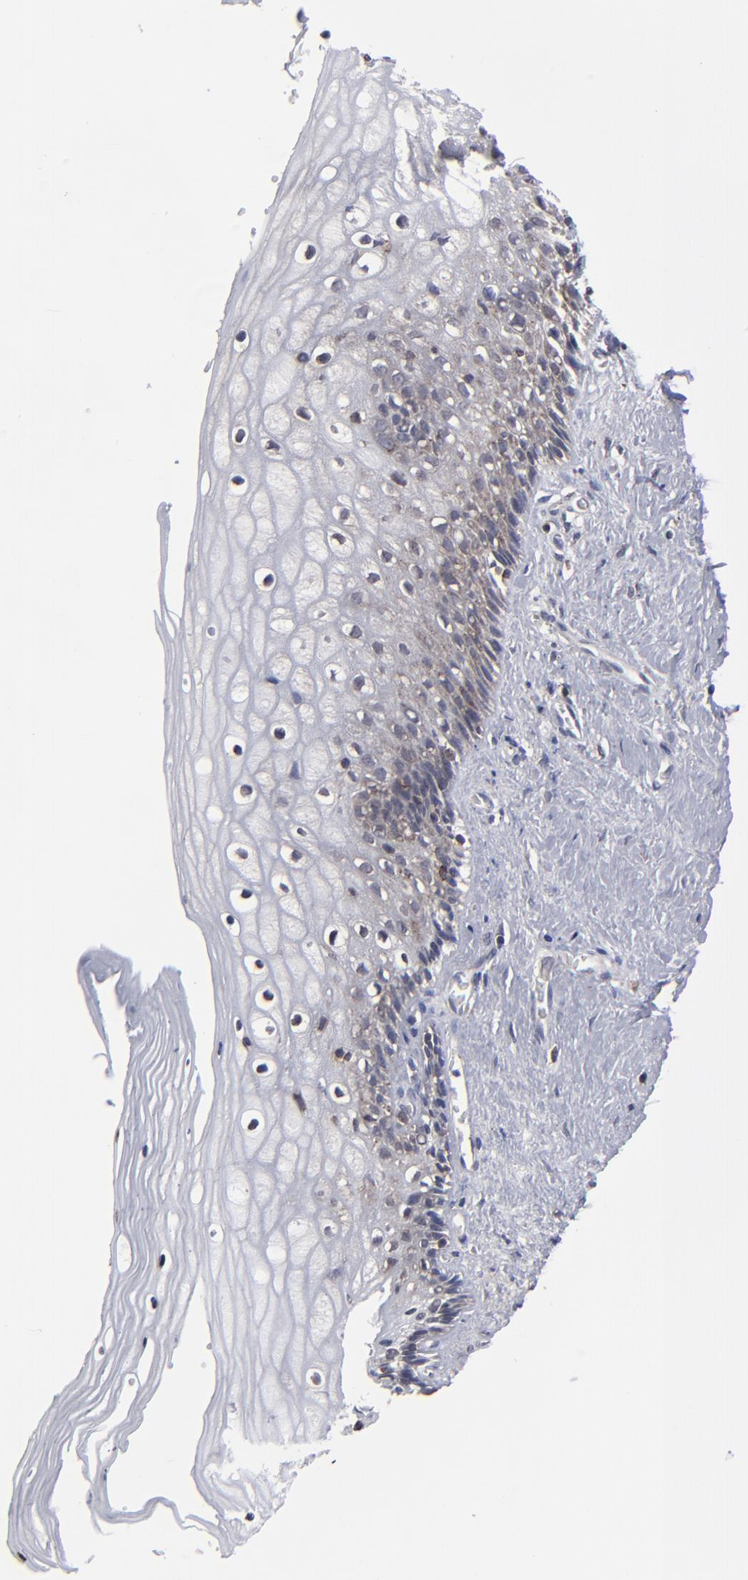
{"staining": {"intensity": "moderate", "quantity": "25%-75%", "location": "cytoplasmic/membranous"}, "tissue": "vagina", "cell_type": "Squamous epithelial cells", "image_type": "normal", "snomed": [{"axis": "morphology", "description": "Normal tissue, NOS"}, {"axis": "topography", "description": "Vagina"}], "caption": "Vagina stained with a brown dye reveals moderate cytoplasmic/membranous positive positivity in approximately 25%-75% of squamous epithelial cells.", "gene": "KIAA2026", "patient": {"sex": "female", "age": 46}}